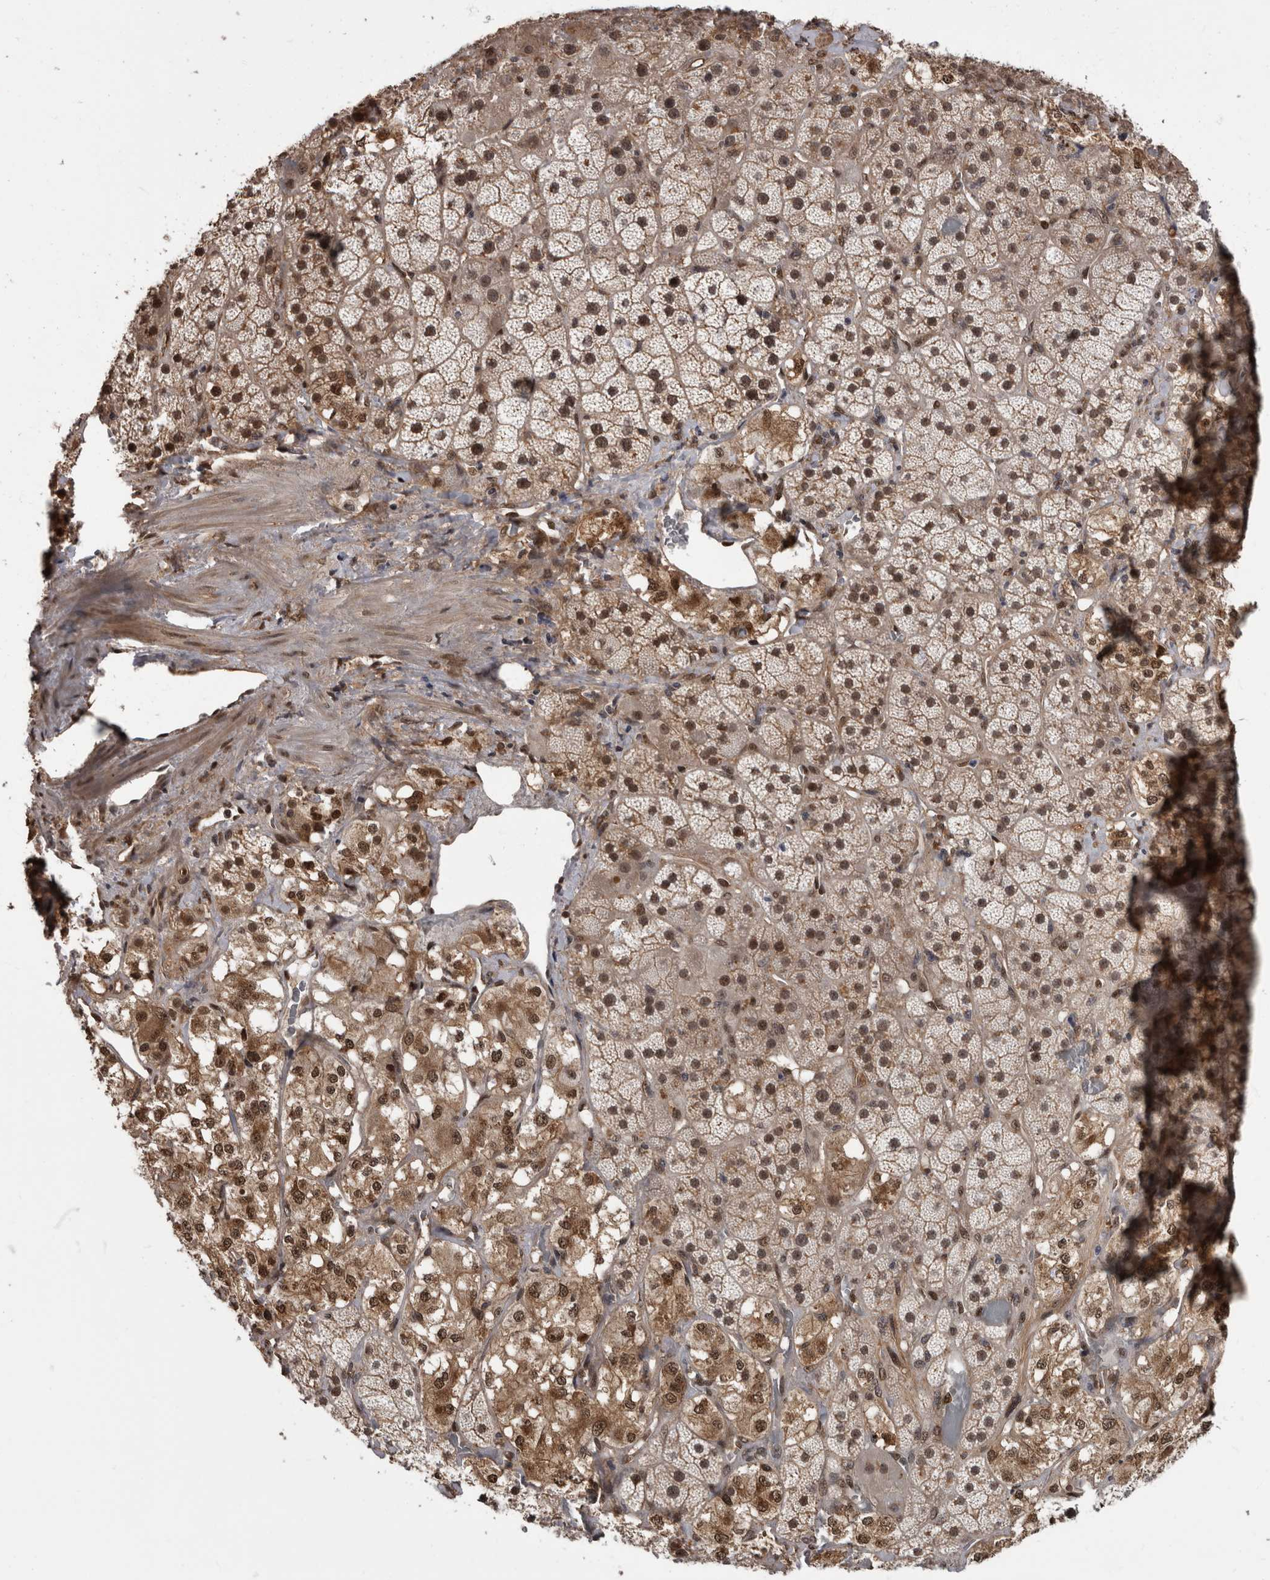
{"staining": {"intensity": "moderate", "quantity": ">75%", "location": "cytoplasmic/membranous,nuclear"}, "tissue": "adrenal gland", "cell_type": "Glandular cells", "image_type": "normal", "snomed": [{"axis": "morphology", "description": "Normal tissue, NOS"}, {"axis": "topography", "description": "Adrenal gland"}], "caption": "Immunohistochemical staining of normal human adrenal gland displays medium levels of moderate cytoplasmic/membranous,nuclear expression in approximately >75% of glandular cells.", "gene": "AKT3", "patient": {"sex": "male", "age": 57}}